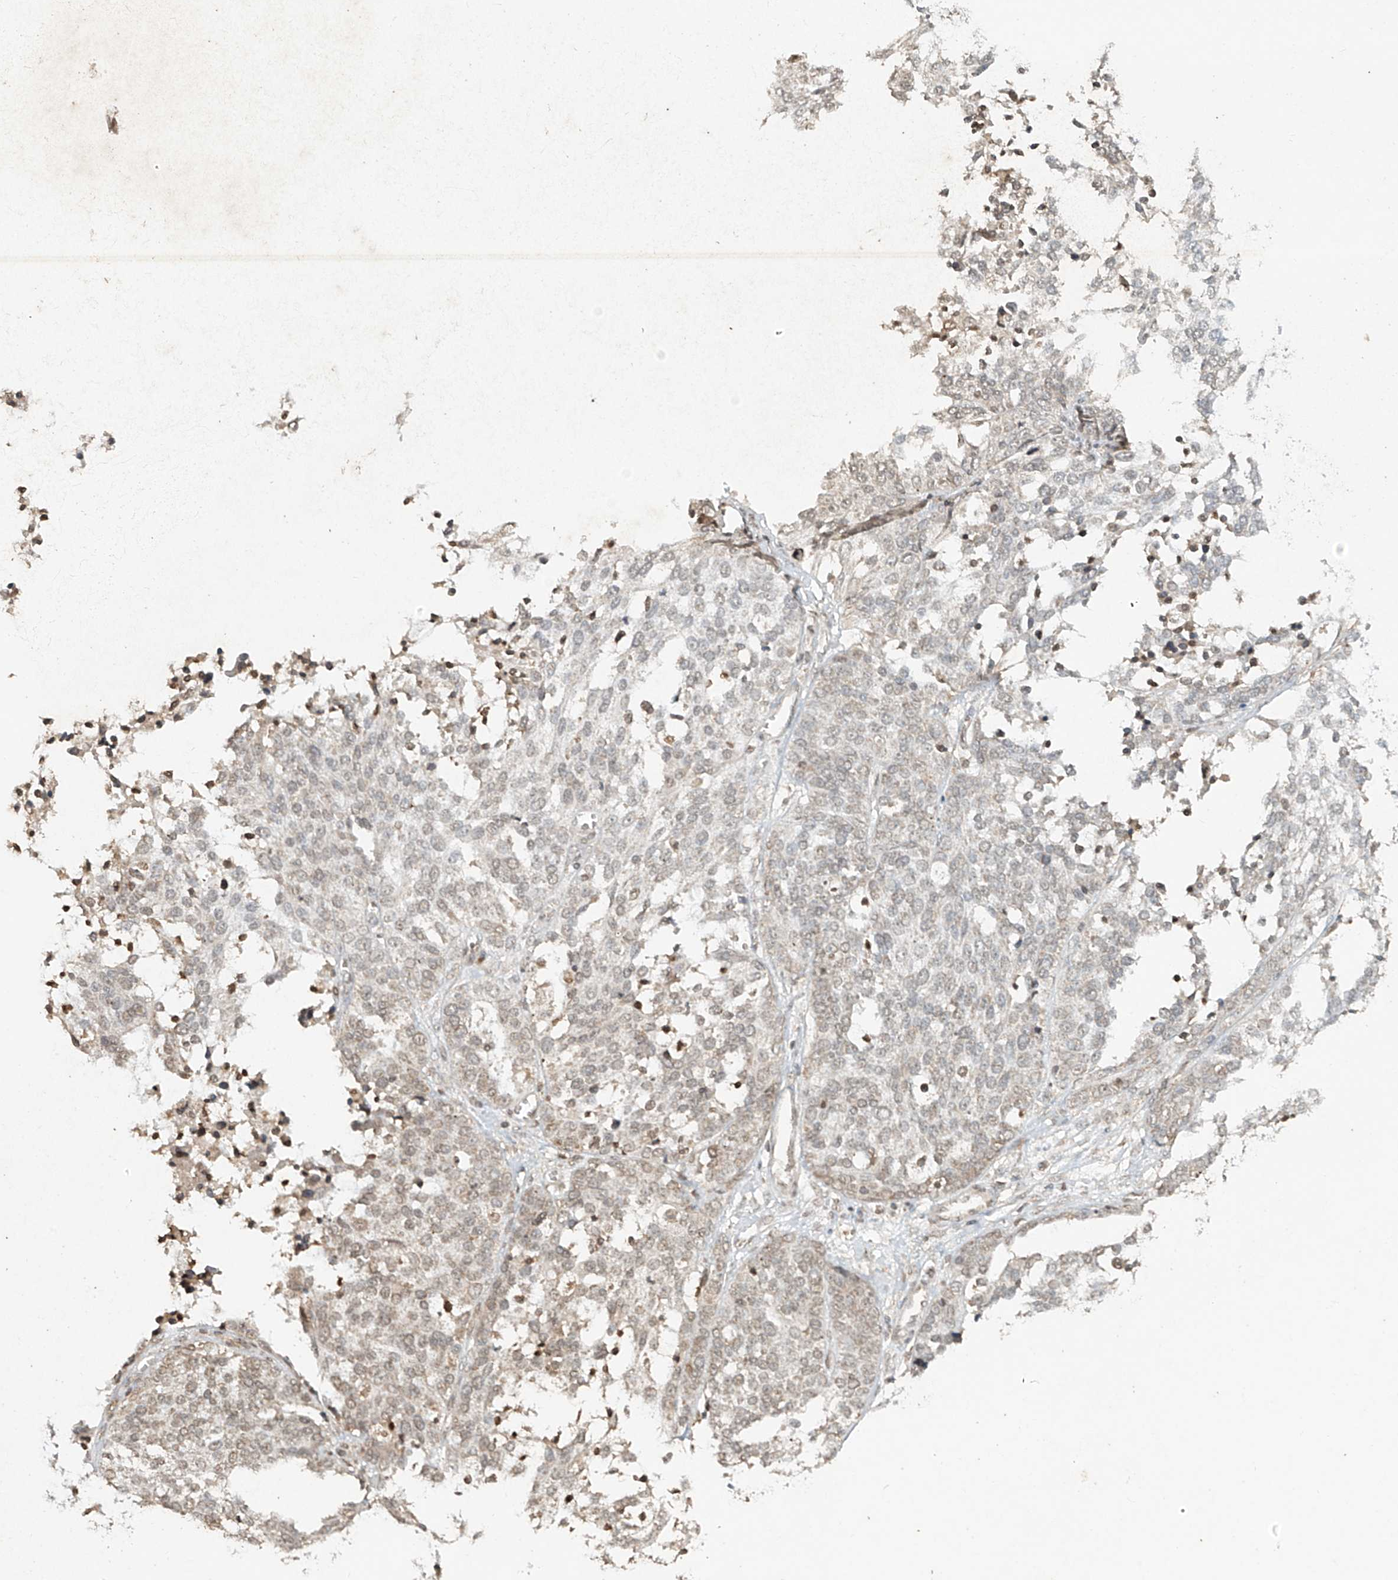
{"staining": {"intensity": "weak", "quantity": "<25%", "location": "nuclear"}, "tissue": "ovarian cancer", "cell_type": "Tumor cells", "image_type": "cancer", "snomed": [{"axis": "morphology", "description": "Cystadenocarcinoma, serous, NOS"}, {"axis": "topography", "description": "Ovary"}], "caption": "Immunohistochemistry (IHC) histopathology image of neoplastic tissue: human ovarian serous cystadenocarcinoma stained with DAB exhibits no significant protein expression in tumor cells.", "gene": "TIGAR", "patient": {"sex": "female", "age": 44}}